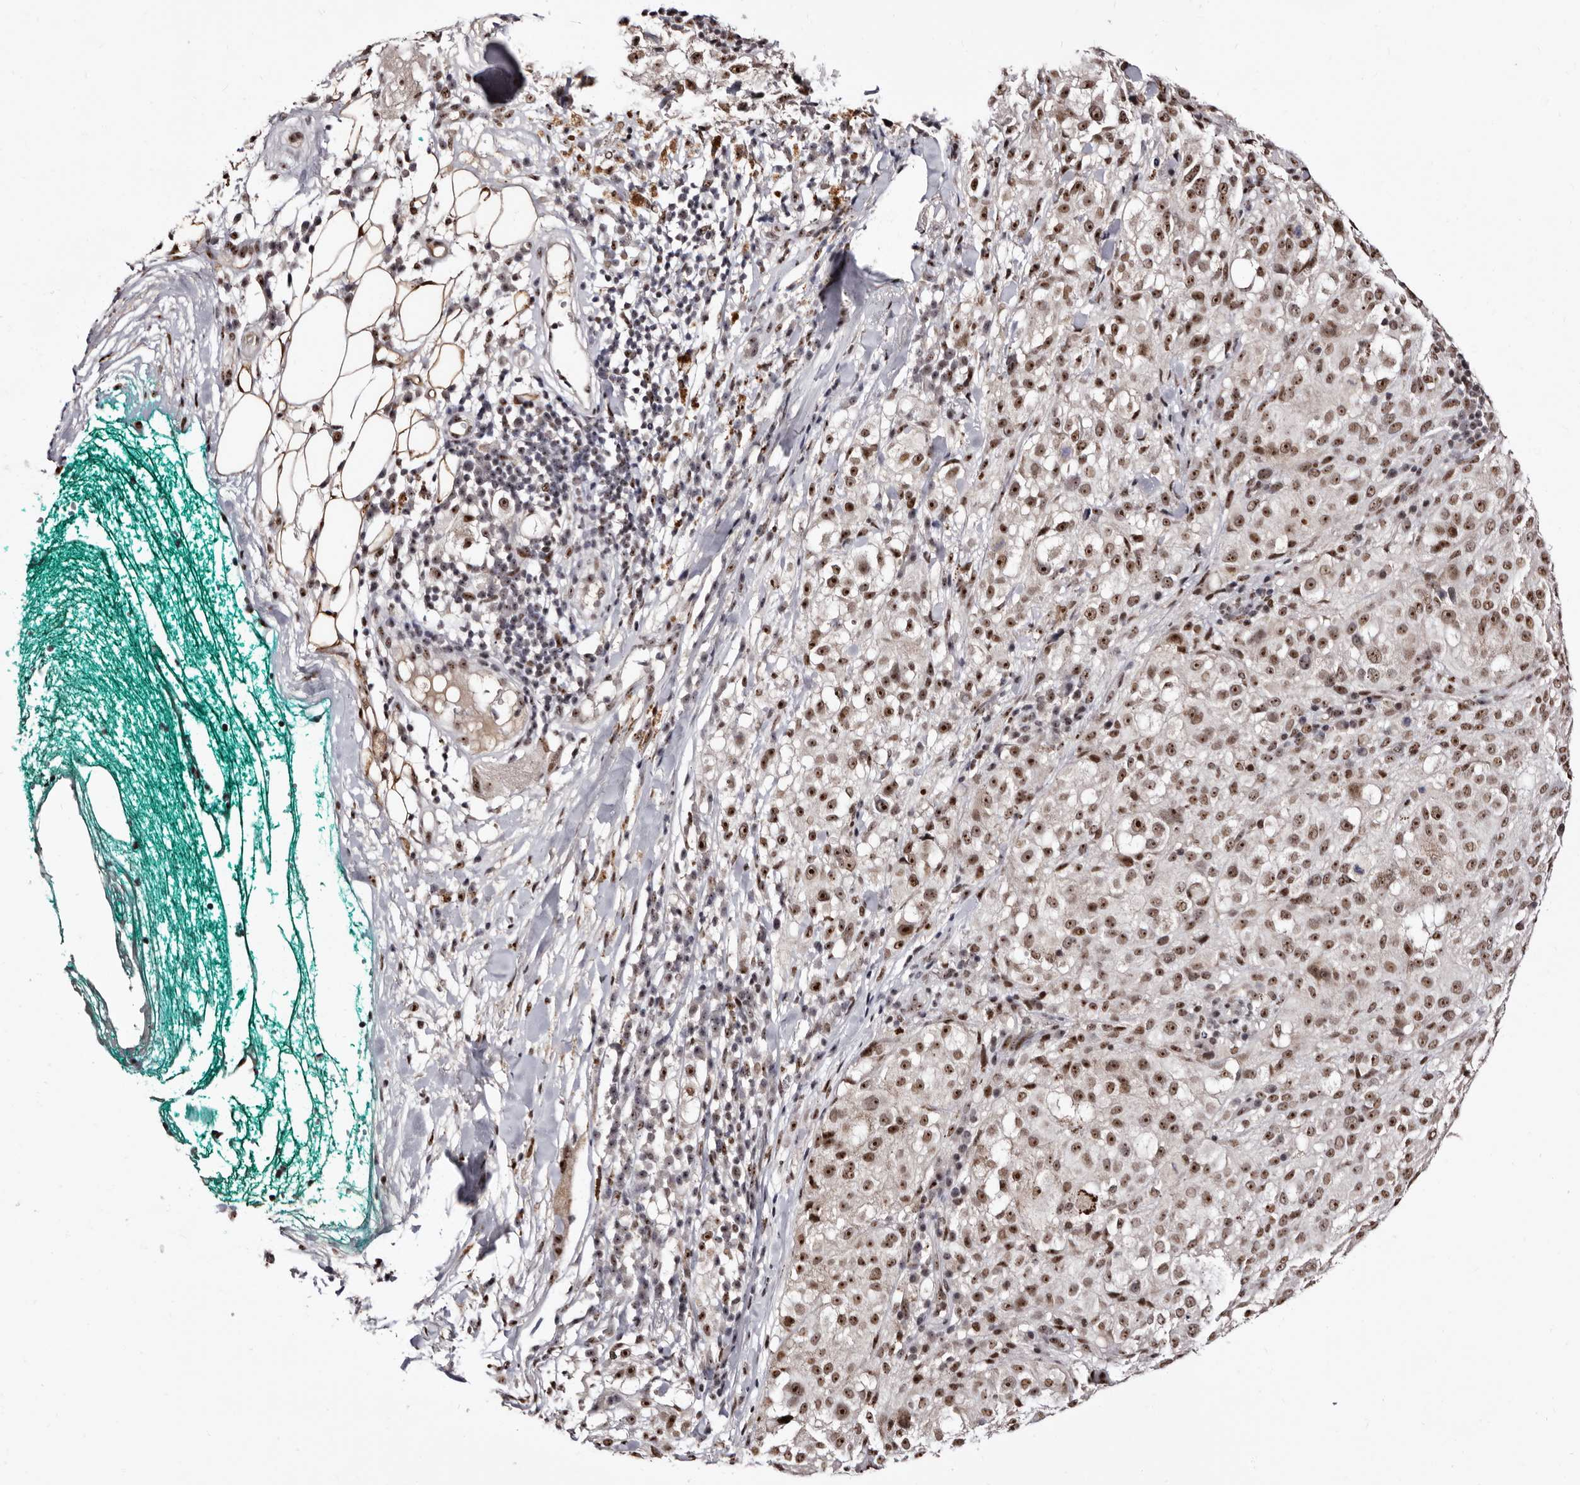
{"staining": {"intensity": "moderate", "quantity": ">75%", "location": "nuclear"}, "tissue": "melanoma", "cell_type": "Tumor cells", "image_type": "cancer", "snomed": [{"axis": "morphology", "description": "Necrosis, NOS"}, {"axis": "morphology", "description": "Malignant melanoma, NOS"}, {"axis": "topography", "description": "Skin"}], "caption": "Brown immunohistochemical staining in malignant melanoma shows moderate nuclear staining in approximately >75% of tumor cells.", "gene": "ANAPC11", "patient": {"sex": "female", "age": 87}}